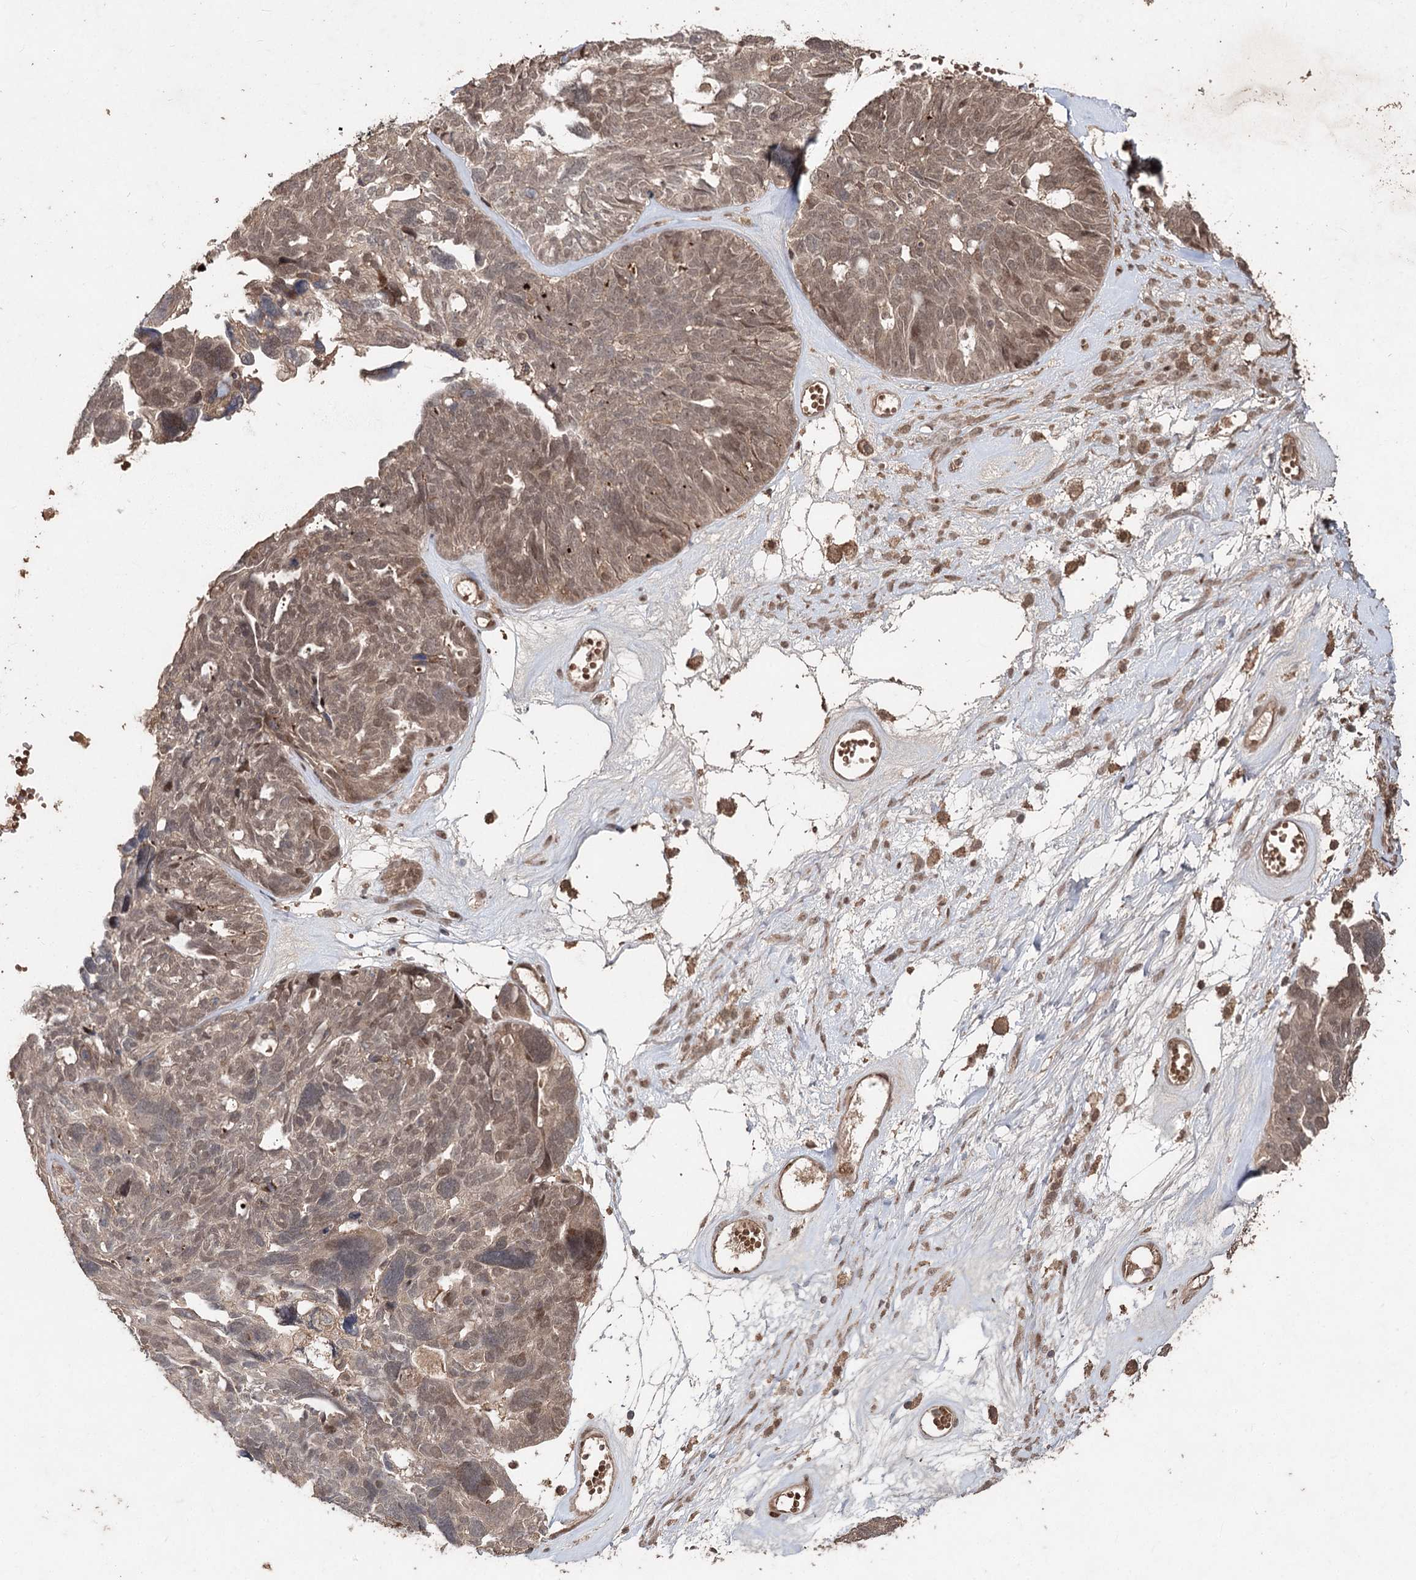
{"staining": {"intensity": "weak", "quantity": ">75%", "location": "cytoplasmic/membranous,nuclear"}, "tissue": "ovarian cancer", "cell_type": "Tumor cells", "image_type": "cancer", "snomed": [{"axis": "morphology", "description": "Cystadenocarcinoma, serous, NOS"}, {"axis": "topography", "description": "Ovary"}], "caption": "Immunohistochemistry micrograph of neoplastic tissue: ovarian serous cystadenocarcinoma stained using IHC displays low levels of weak protein expression localized specifically in the cytoplasmic/membranous and nuclear of tumor cells, appearing as a cytoplasmic/membranous and nuclear brown color.", "gene": "FBXO7", "patient": {"sex": "female", "age": 79}}